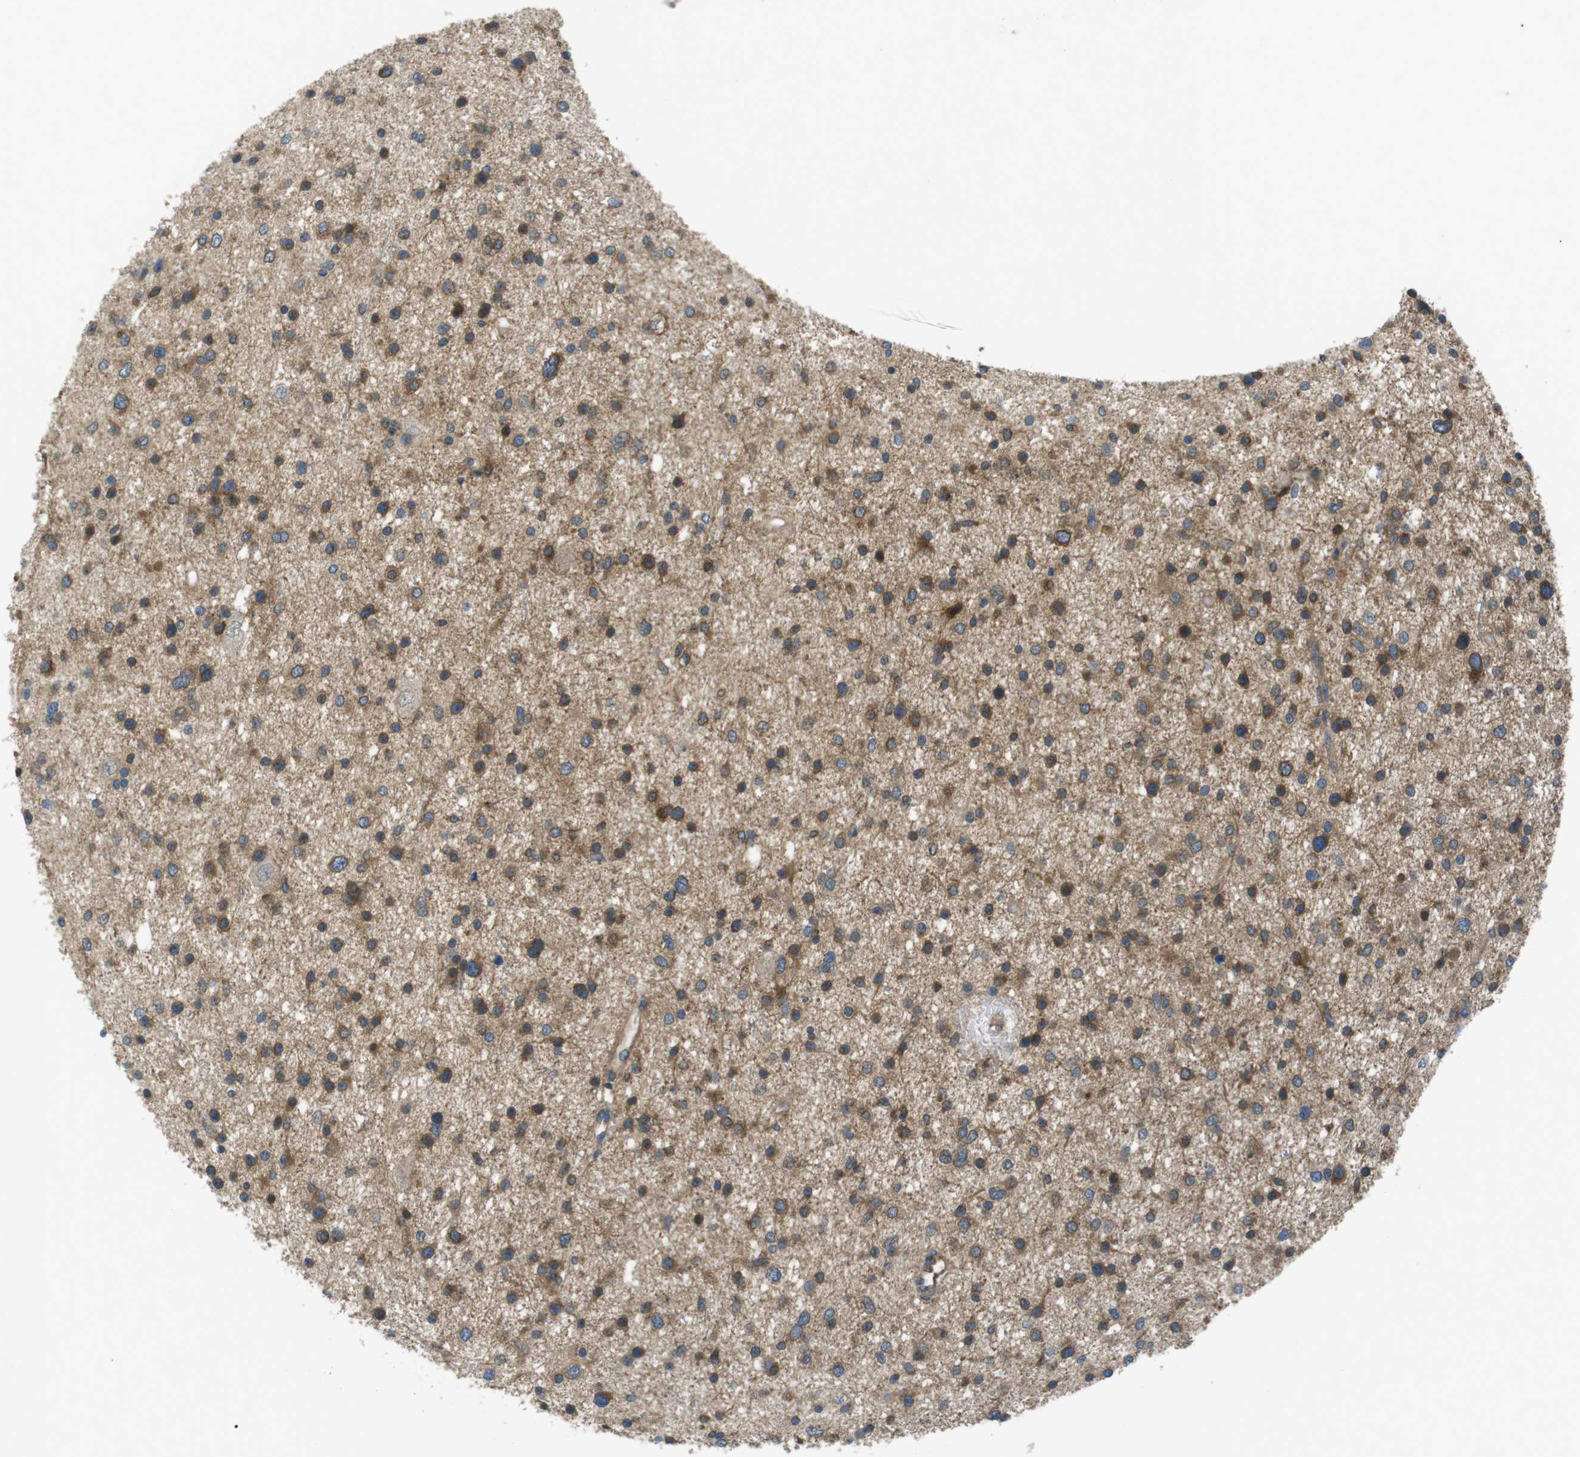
{"staining": {"intensity": "moderate", "quantity": ">75%", "location": "cytoplasmic/membranous"}, "tissue": "glioma", "cell_type": "Tumor cells", "image_type": "cancer", "snomed": [{"axis": "morphology", "description": "Glioma, malignant, Low grade"}, {"axis": "topography", "description": "Brain"}], "caption": "This image displays IHC staining of low-grade glioma (malignant), with medium moderate cytoplasmic/membranous staining in about >75% of tumor cells.", "gene": "MTHFD1", "patient": {"sex": "female", "age": 37}}